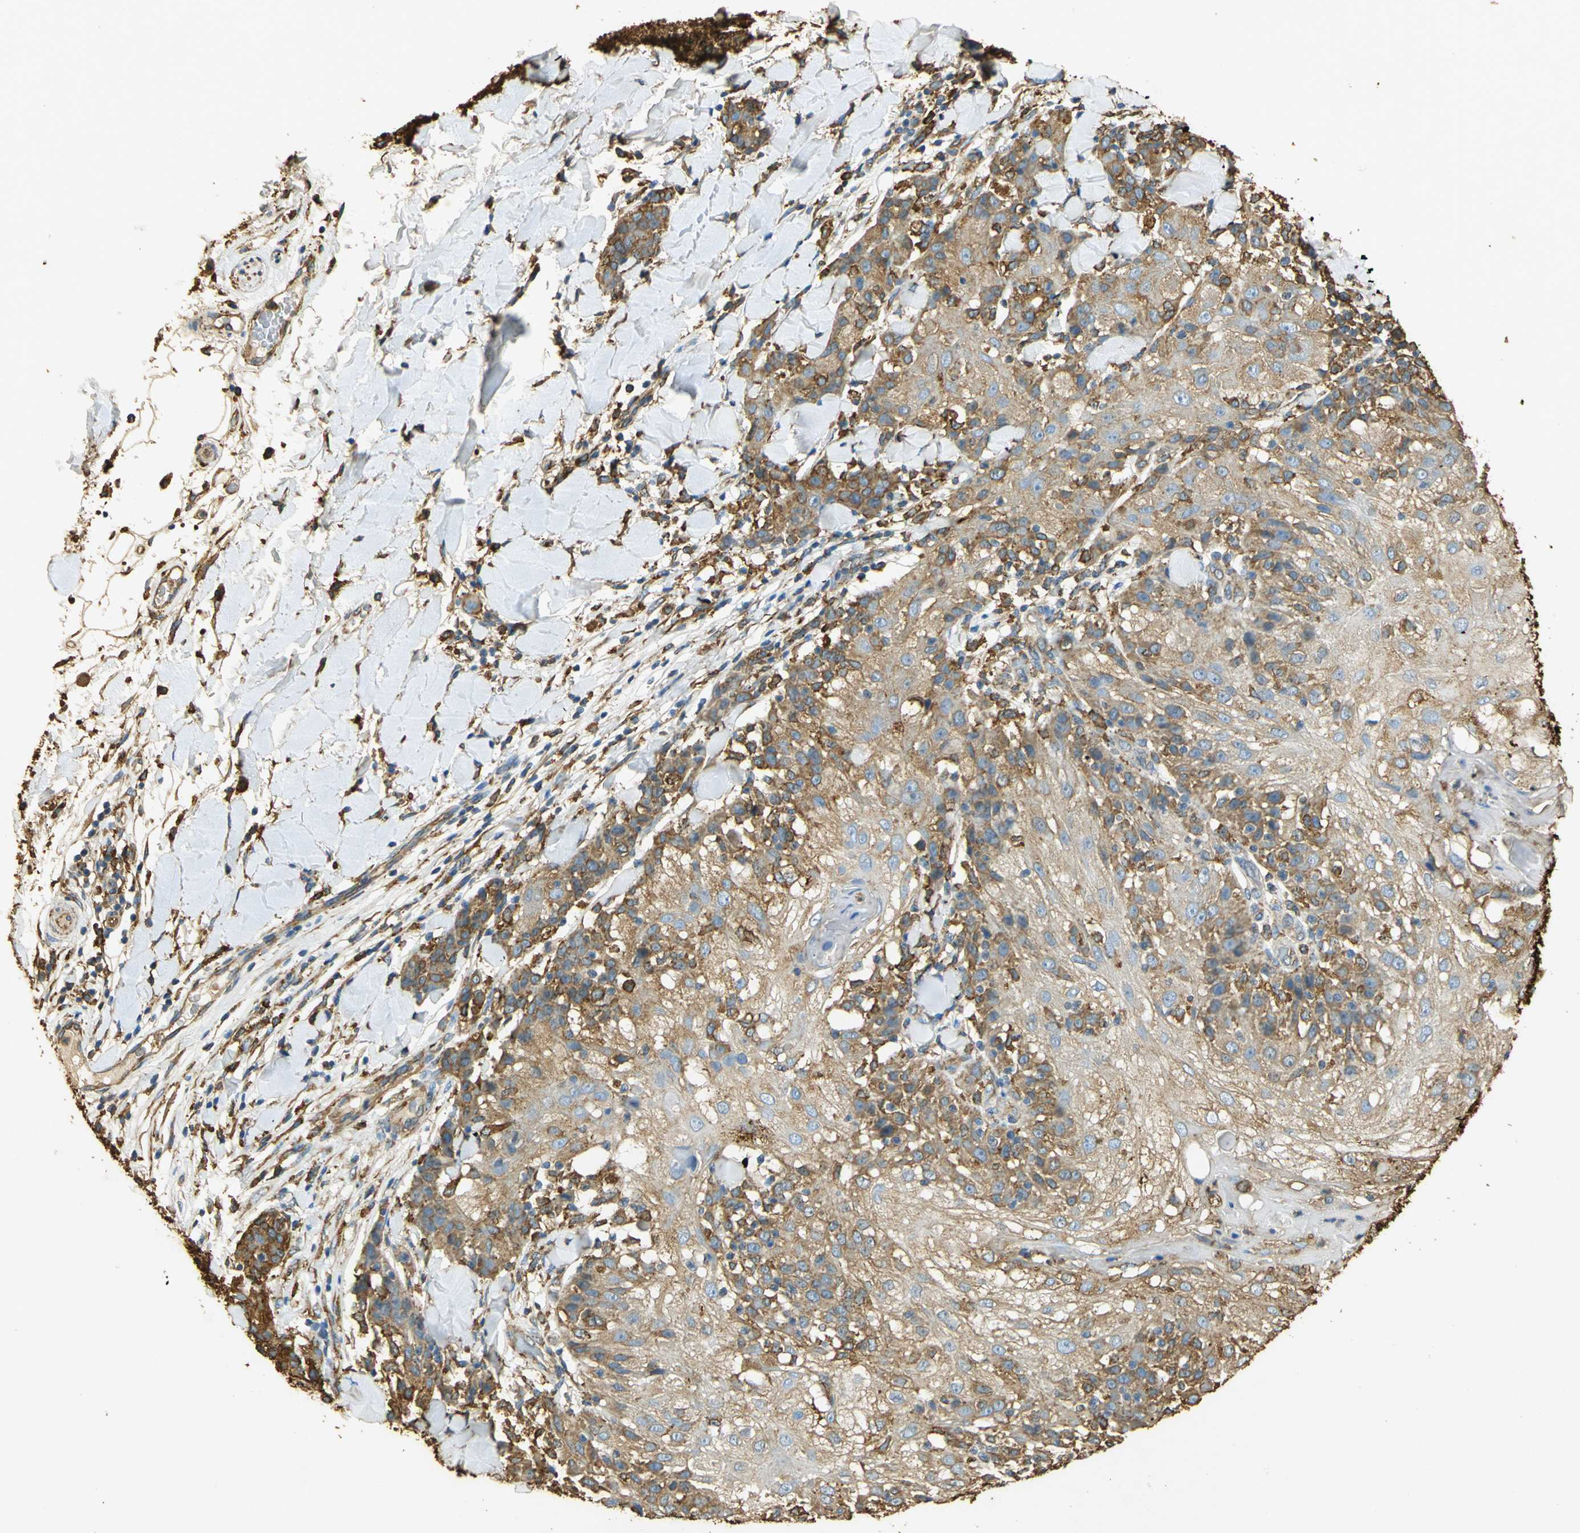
{"staining": {"intensity": "moderate", "quantity": ">75%", "location": "cytoplasmic/membranous"}, "tissue": "skin cancer", "cell_type": "Tumor cells", "image_type": "cancer", "snomed": [{"axis": "morphology", "description": "Normal tissue, NOS"}, {"axis": "morphology", "description": "Squamous cell carcinoma, NOS"}, {"axis": "topography", "description": "Skin"}], "caption": "Moderate cytoplasmic/membranous positivity is seen in about >75% of tumor cells in skin cancer (squamous cell carcinoma).", "gene": "HSP90B1", "patient": {"sex": "female", "age": 83}}